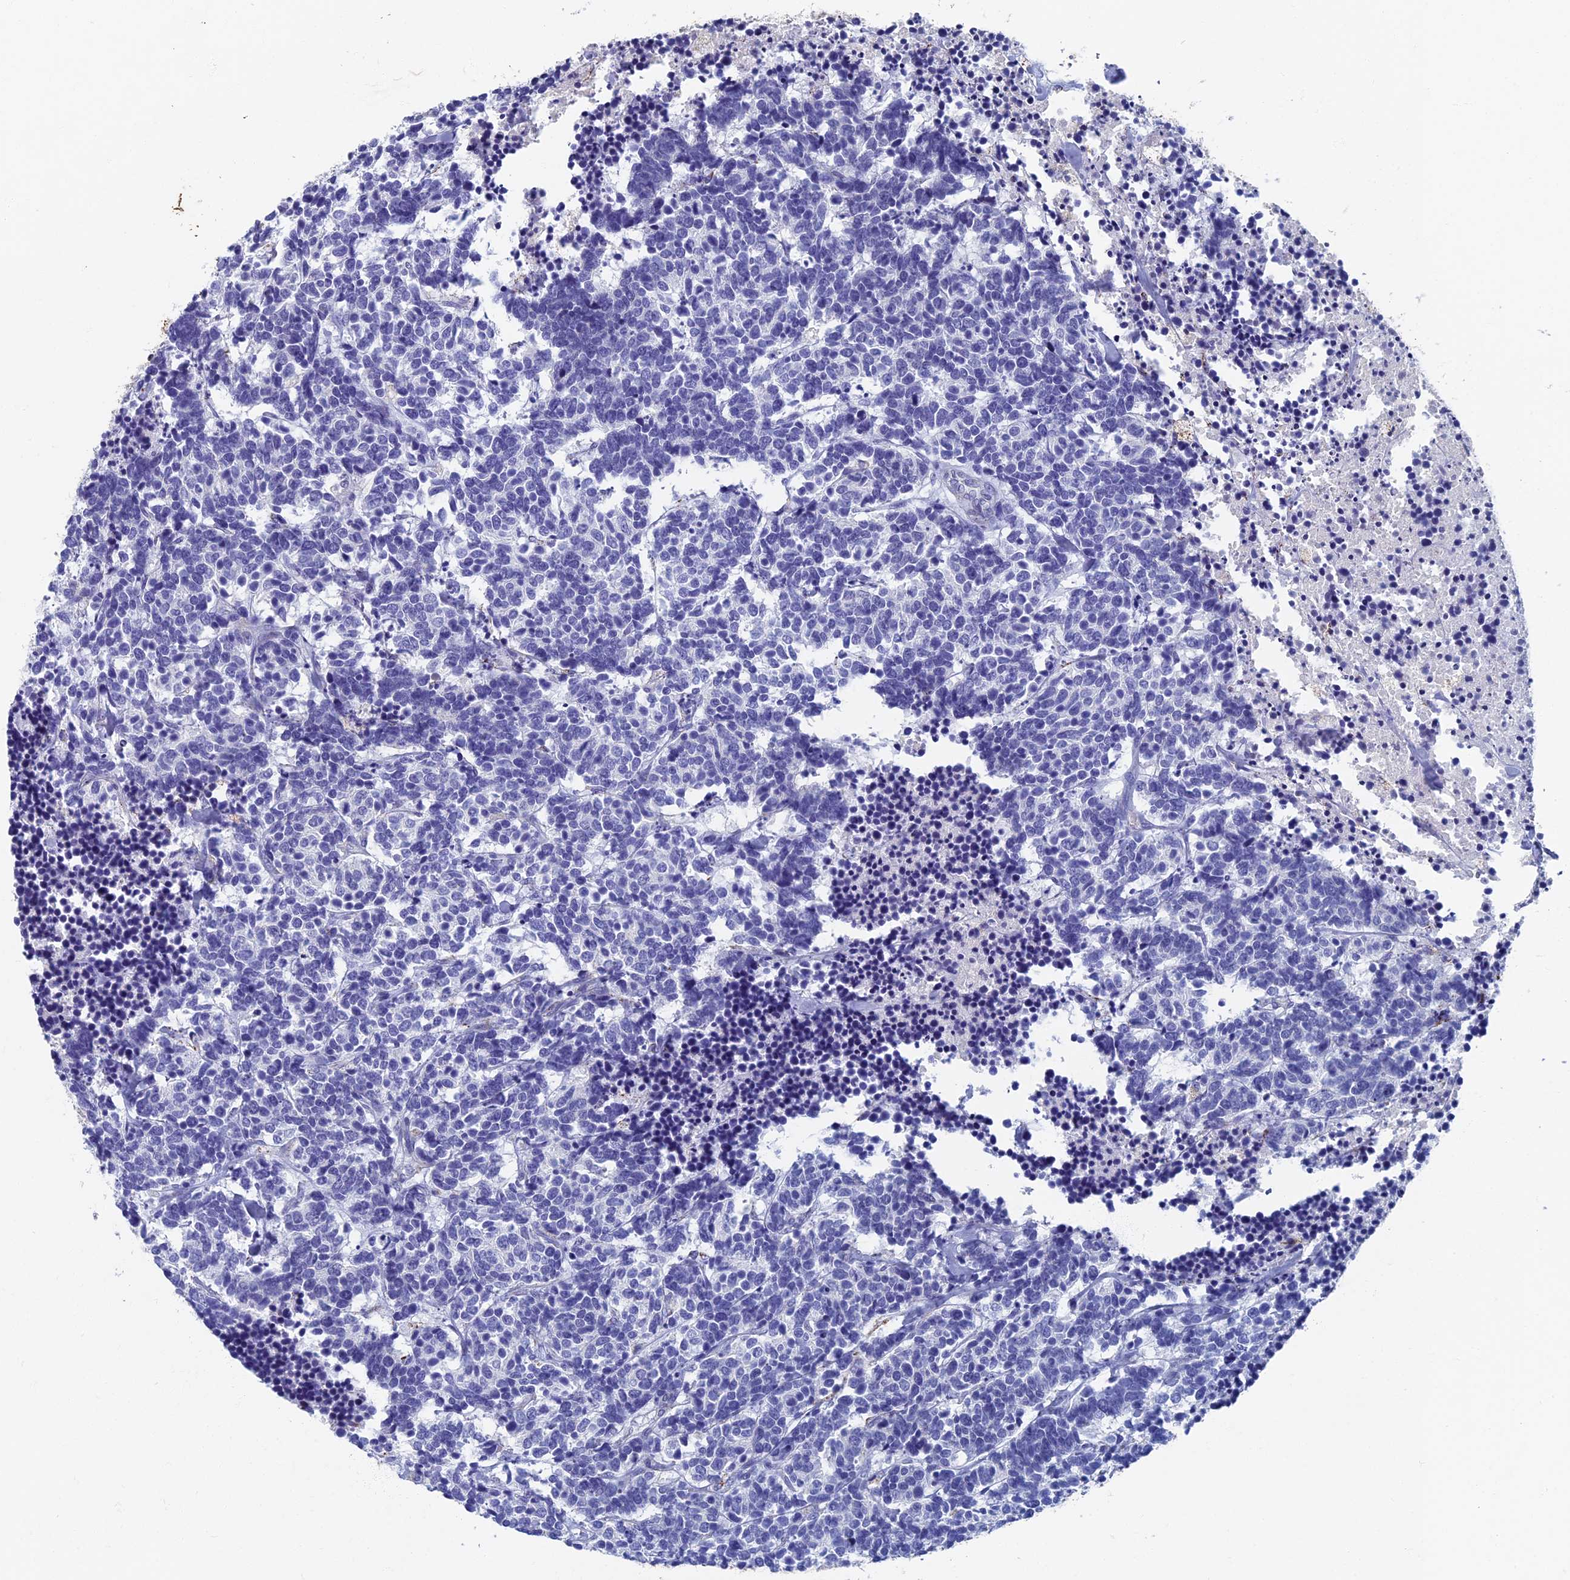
{"staining": {"intensity": "negative", "quantity": "none", "location": "none"}, "tissue": "carcinoid", "cell_type": "Tumor cells", "image_type": "cancer", "snomed": [{"axis": "morphology", "description": "Carcinoma, NOS"}, {"axis": "morphology", "description": "Carcinoid, malignant, NOS"}, {"axis": "topography", "description": "Urinary bladder"}], "caption": "High magnification brightfield microscopy of malignant carcinoid stained with DAB (3,3'-diaminobenzidine) (brown) and counterstained with hematoxylin (blue): tumor cells show no significant staining.", "gene": "OAT", "patient": {"sex": "male", "age": 57}}